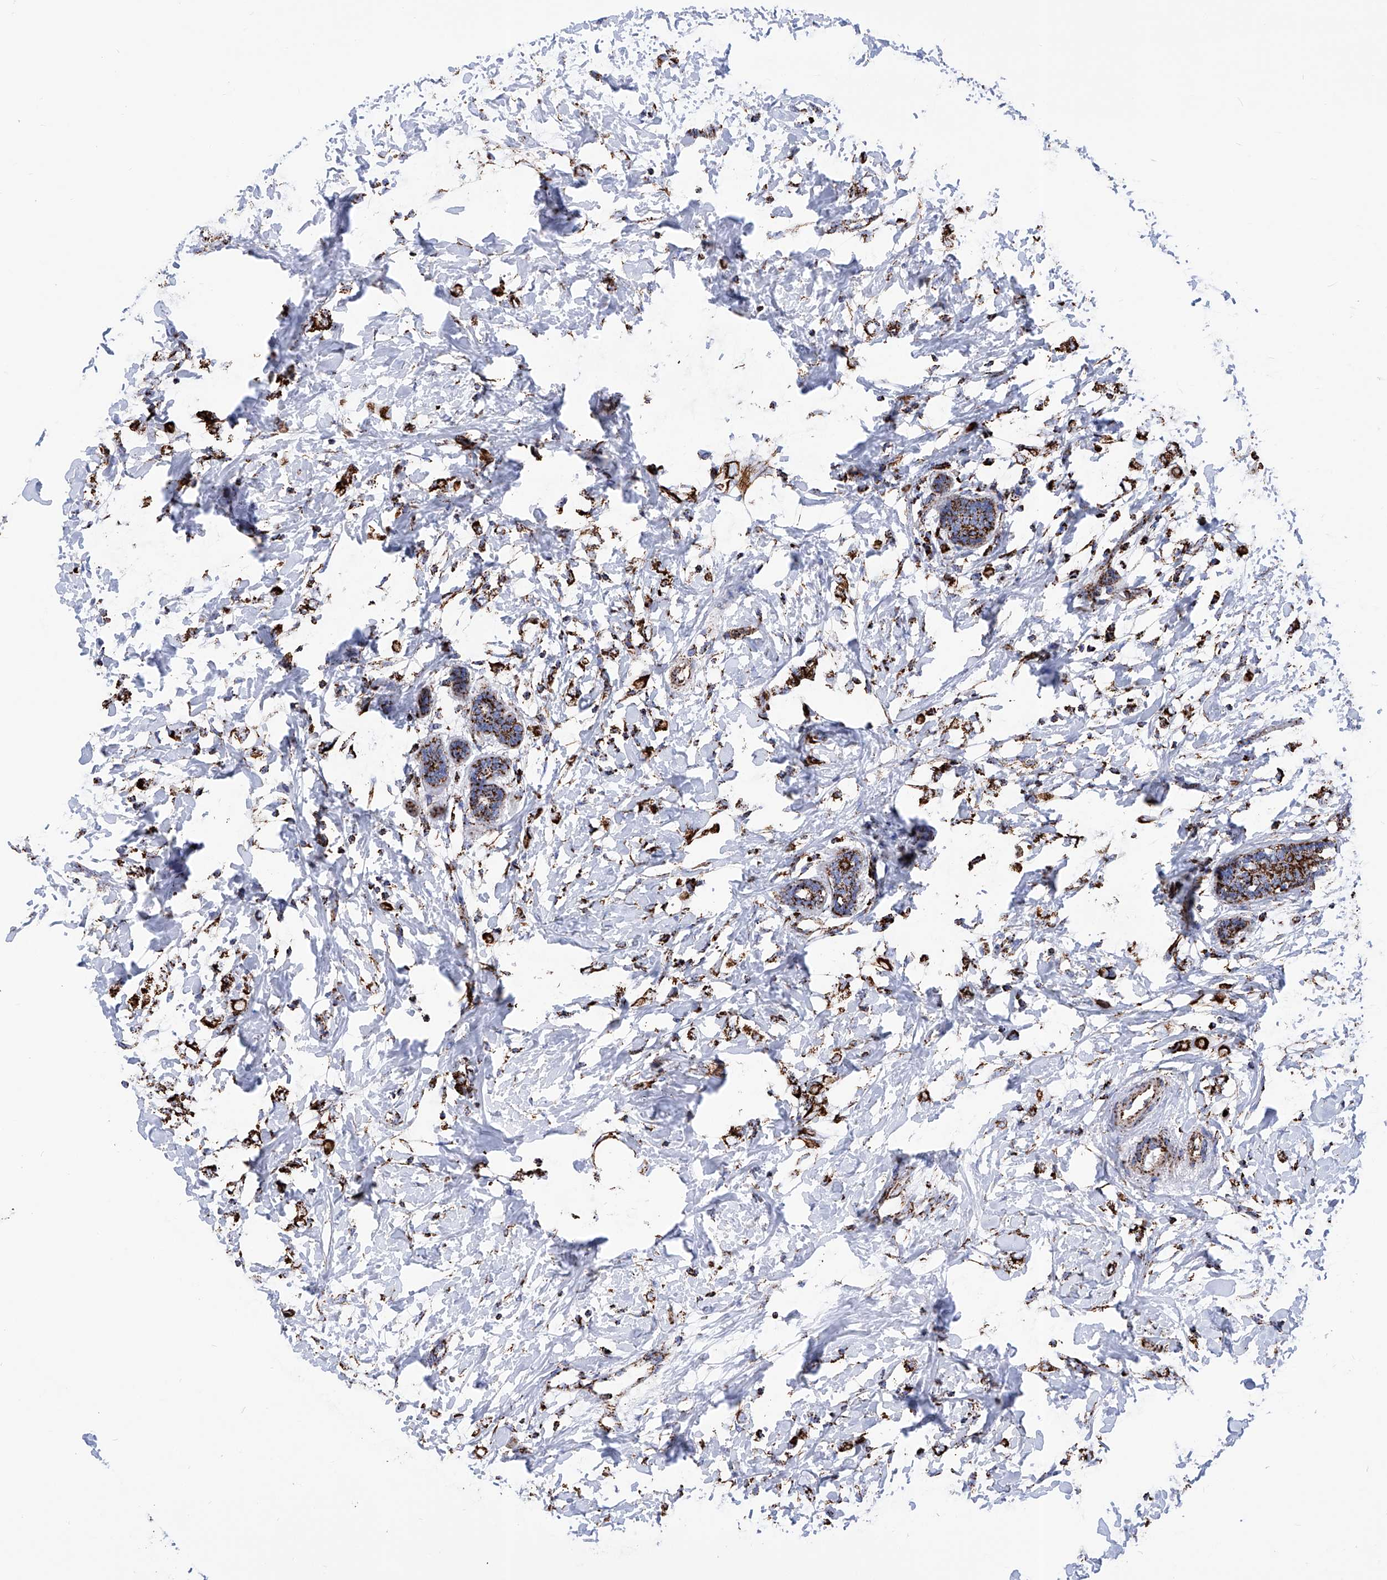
{"staining": {"intensity": "strong", "quantity": ">75%", "location": "cytoplasmic/membranous"}, "tissue": "breast cancer", "cell_type": "Tumor cells", "image_type": "cancer", "snomed": [{"axis": "morphology", "description": "Normal tissue, NOS"}, {"axis": "morphology", "description": "Lobular carcinoma"}, {"axis": "topography", "description": "Breast"}], "caption": "Tumor cells exhibit high levels of strong cytoplasmic/membranous staining in about >75% of cells in human breast cancer (lobular carcinoma).", "gene": "ATP5PF", "patient": {"sex": "female", "age": 47}}